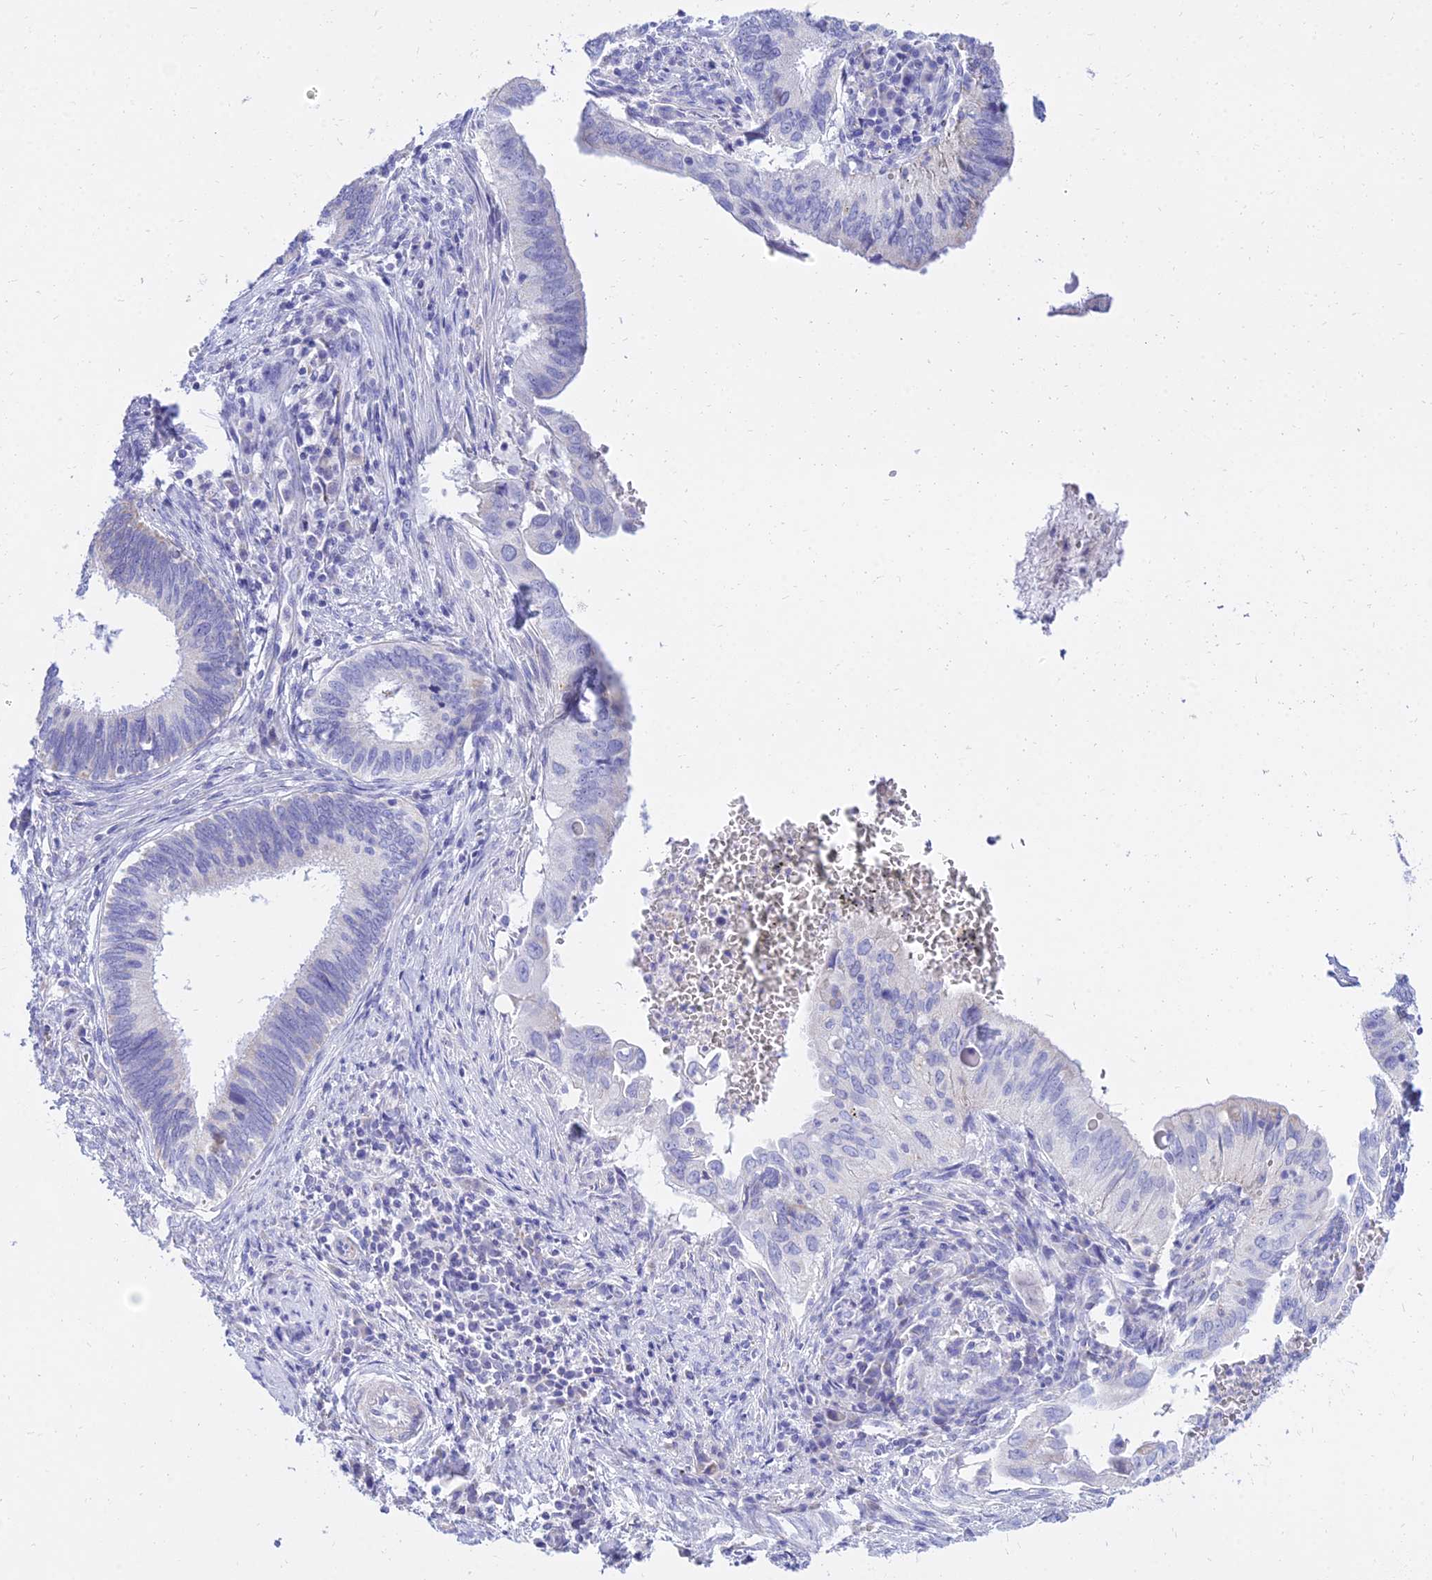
{"staining": {"intensity": "negative", "quantity": "none", "location": "none"}, "tissue": "cervical cancer", "cell_type": "Tumor cells", "image_type": "cancer", "snomed": [{"axis": "morphology", "description": "Adenocarcinoma, NOS"}, {"axis": "topography", "description": "Cervix"}], "caption": "Immunohistochemistry micrograph of adenocarcinoma (cervical) stained for a protein (brown), which reveals no expression in tumor cells.", "gene": "PKN3", "patient": {"sex": "female", "age": 42}}